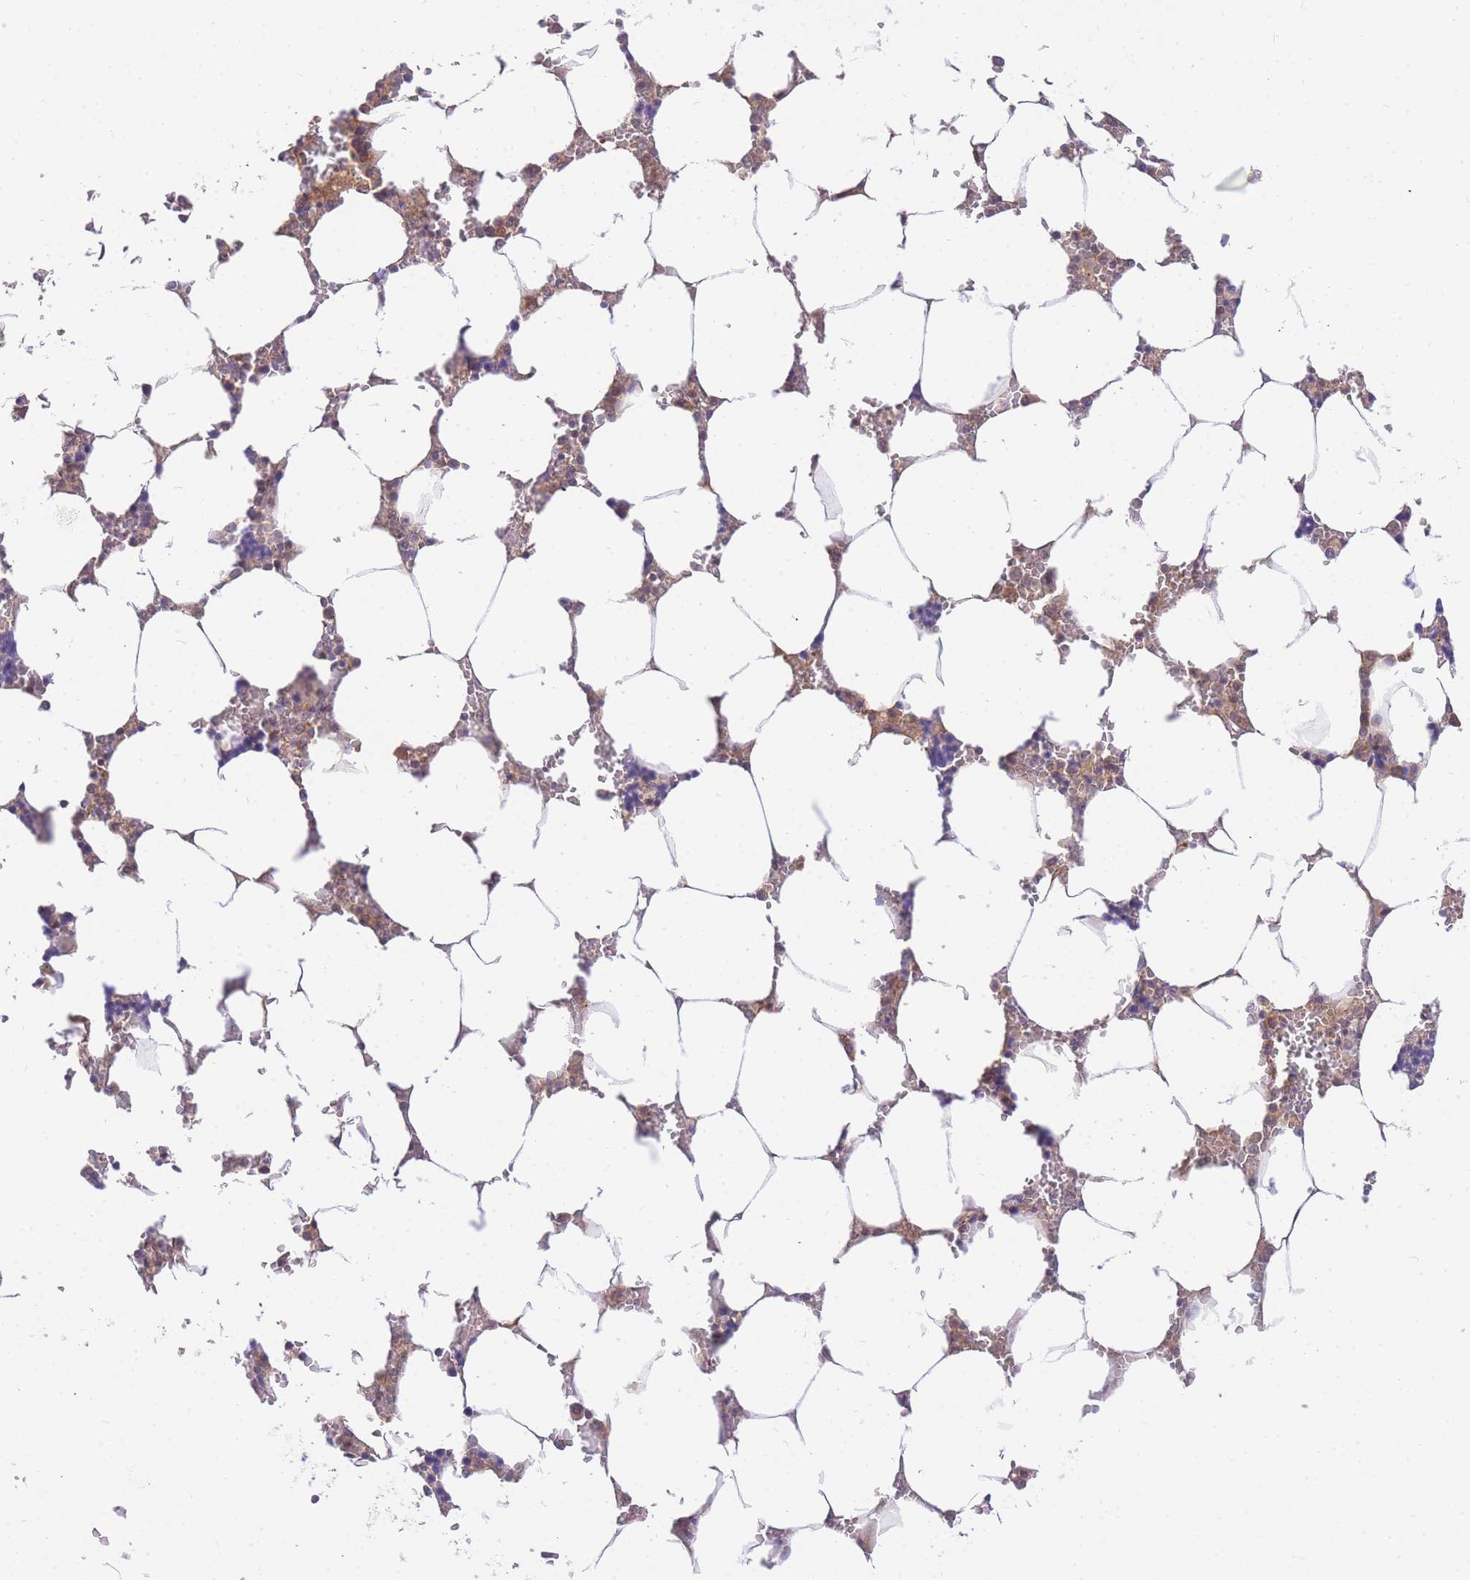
{"staining": {"intensity": "weak", "quantity": "<25%", "location": "cytoplasmic/membranous"}, "tissue": "bone marrow", "cell_type": "Hematopoietic cells", "image_type": "normal", "snomed": [{"axis": "morphology", "description": "Normal tissue, NOS"}, {"axis": "topography", "description": "Bone marrow"}], "caption": "Immunohistochemistry of normal bone marrow exhibits no expression in hematopoietic cells. Nuclei are stained in blue.", "gene": "PUS10", "patient": {"sex": "male", "age": 64}}